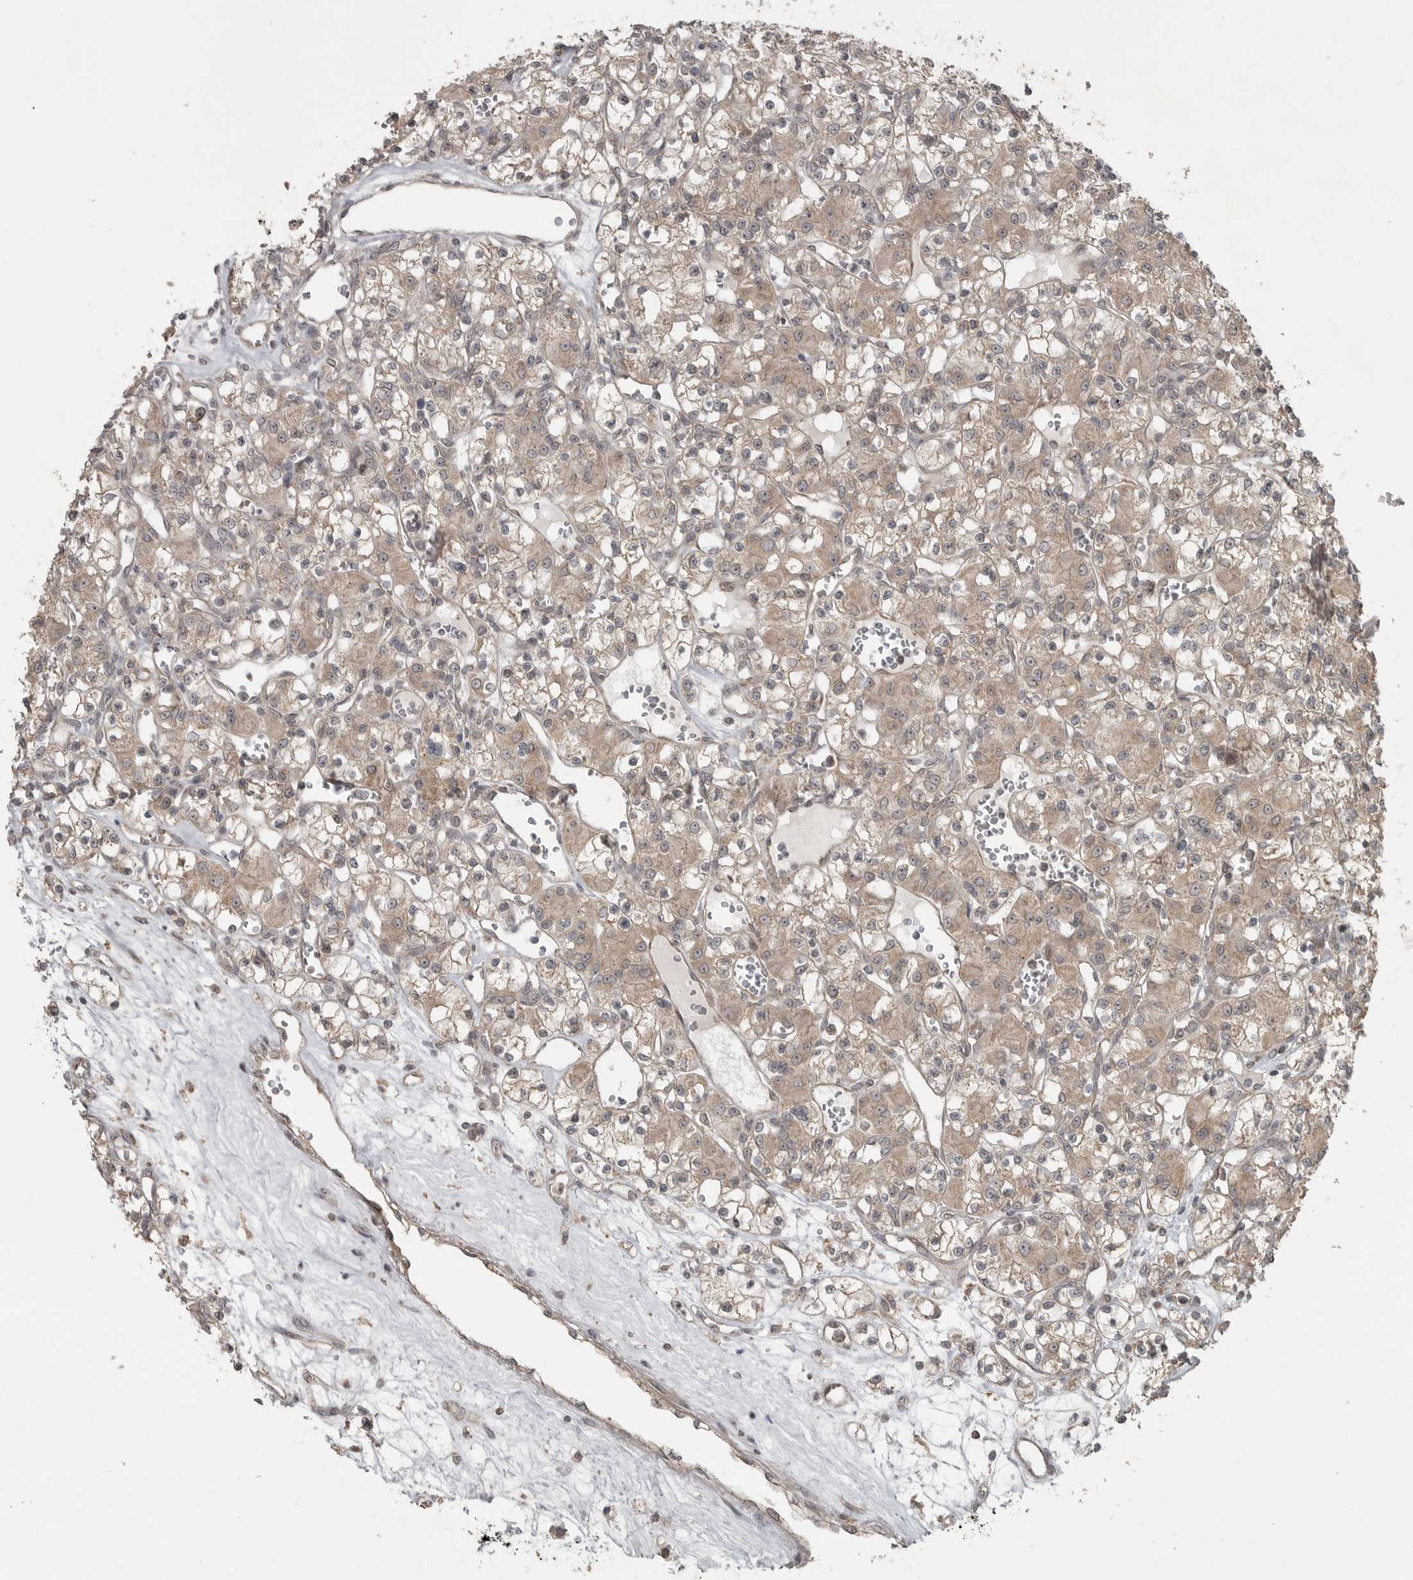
{"staining": {"intensity": "weak", "quantity": "25%-75%", "location": "cytoplasmic/membranous"}, "tissue": "renal cancer", "cell_type": "Tumor cells", "image_type": "cancer", "snomed": [{"axis": "morphology", "description": "Adenocarcinoma, NOS"}, {"axis": "topography", "description": "Kidney"}], "caption": "Renal cancer stained with DAB IHC shows low levels of weak cytoplasmic/membranous staining in about 25%-75% of tumor cells.", "gene": "LLGL1", "patient": {"sex": "female", "age": 59}}